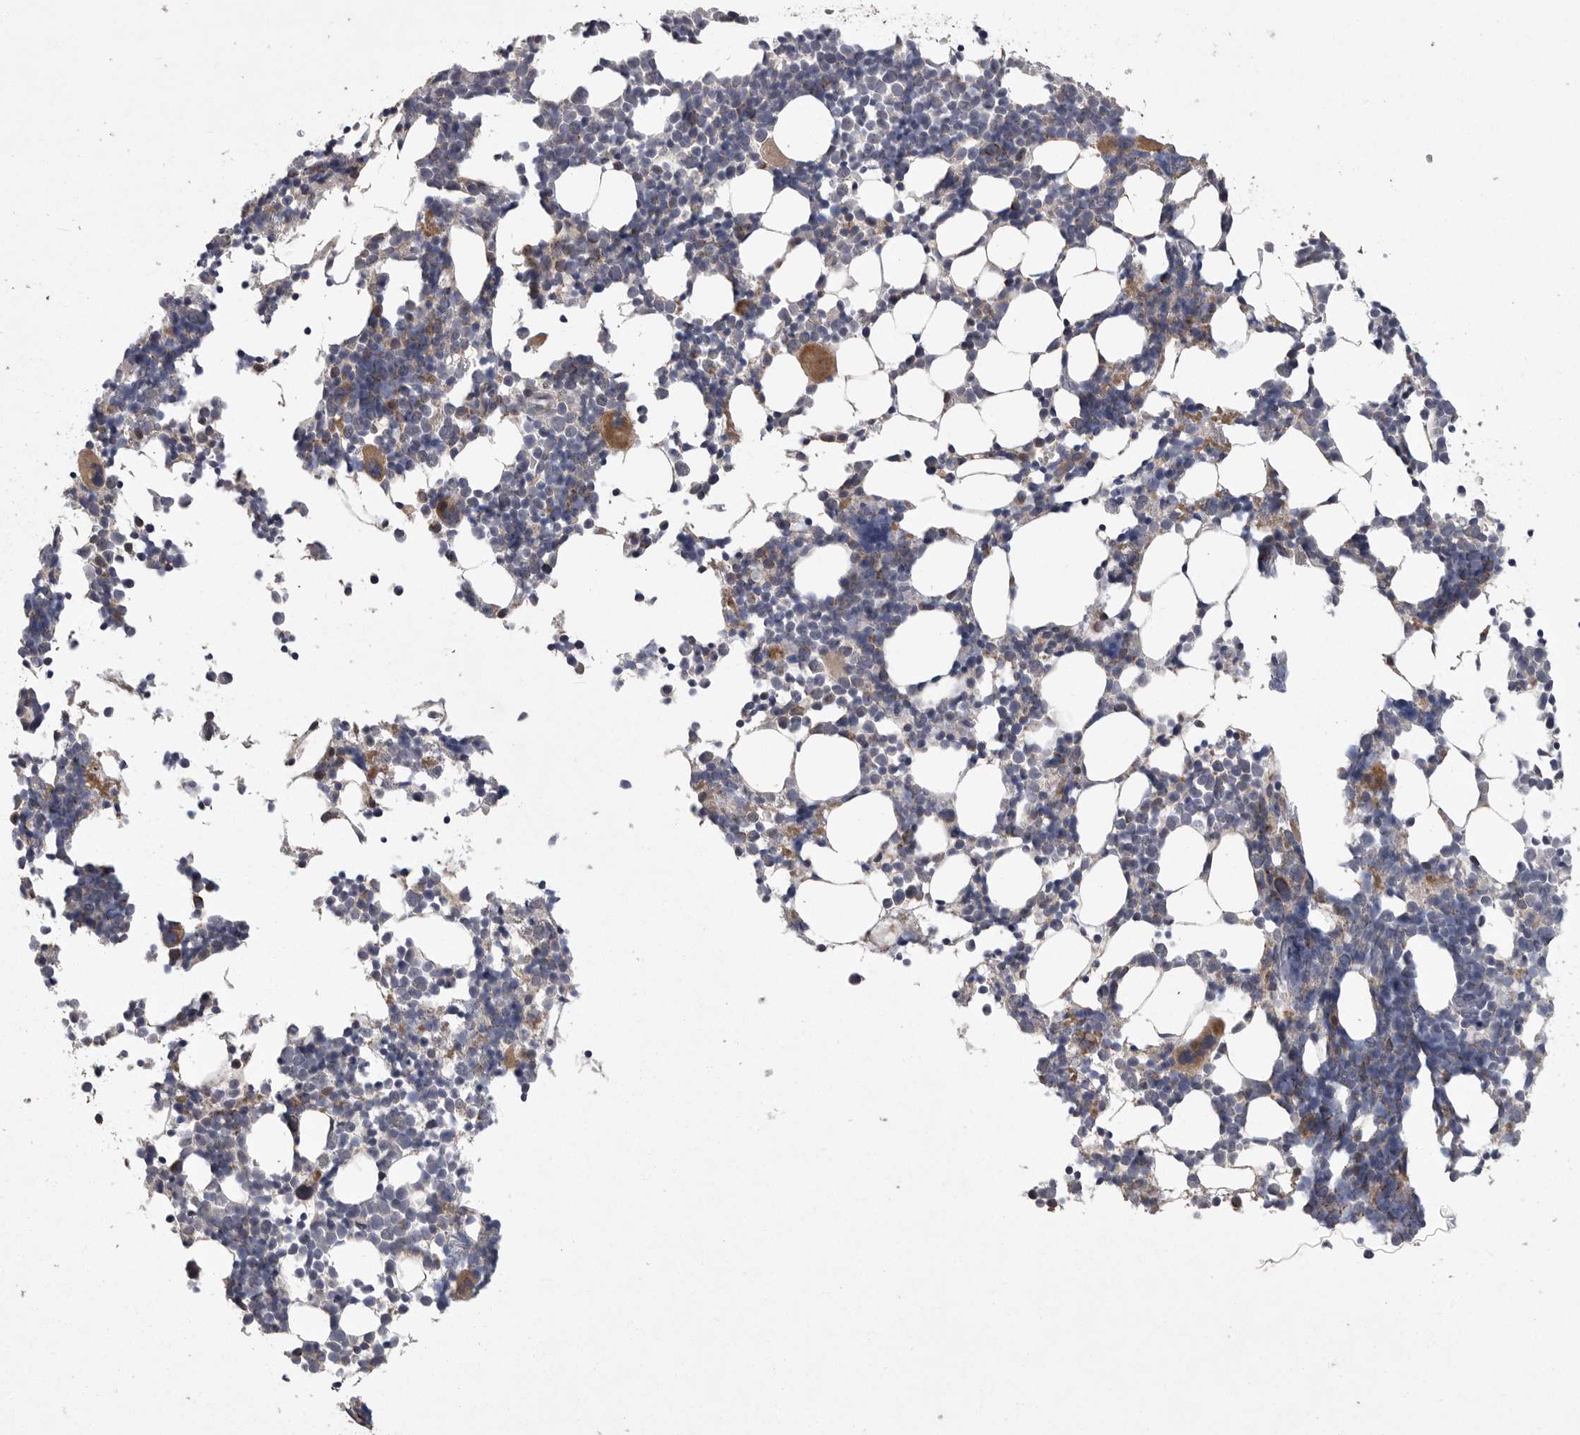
{"staining": {"intensity": "moderate", "quantity": "<25%", "location": "cytoplasmic/membranous"}, "tissue": "bone marrow", "cell_type": "Hematopoietic cells", "image_type": "normal", "snomed": [{"axis": "morphology", "description": "Normal tissue, NOS"}, {"axis": "morphology", "description": "Inflammation, NOS"}, {"axis": "topography", "description": "Bone marrow"}], "caption": "Protein staining by immunohistochemistry (IHC) reveals moderate cytoplasmic/membranous staining in approximately <25% of hematopoietic cells in normal bone marrow. Immunohistochemistry stains the protein in brown and the nuclei are stained blue.", "gene": "CRP", "patient": {"sex": "male", "age": 21}}